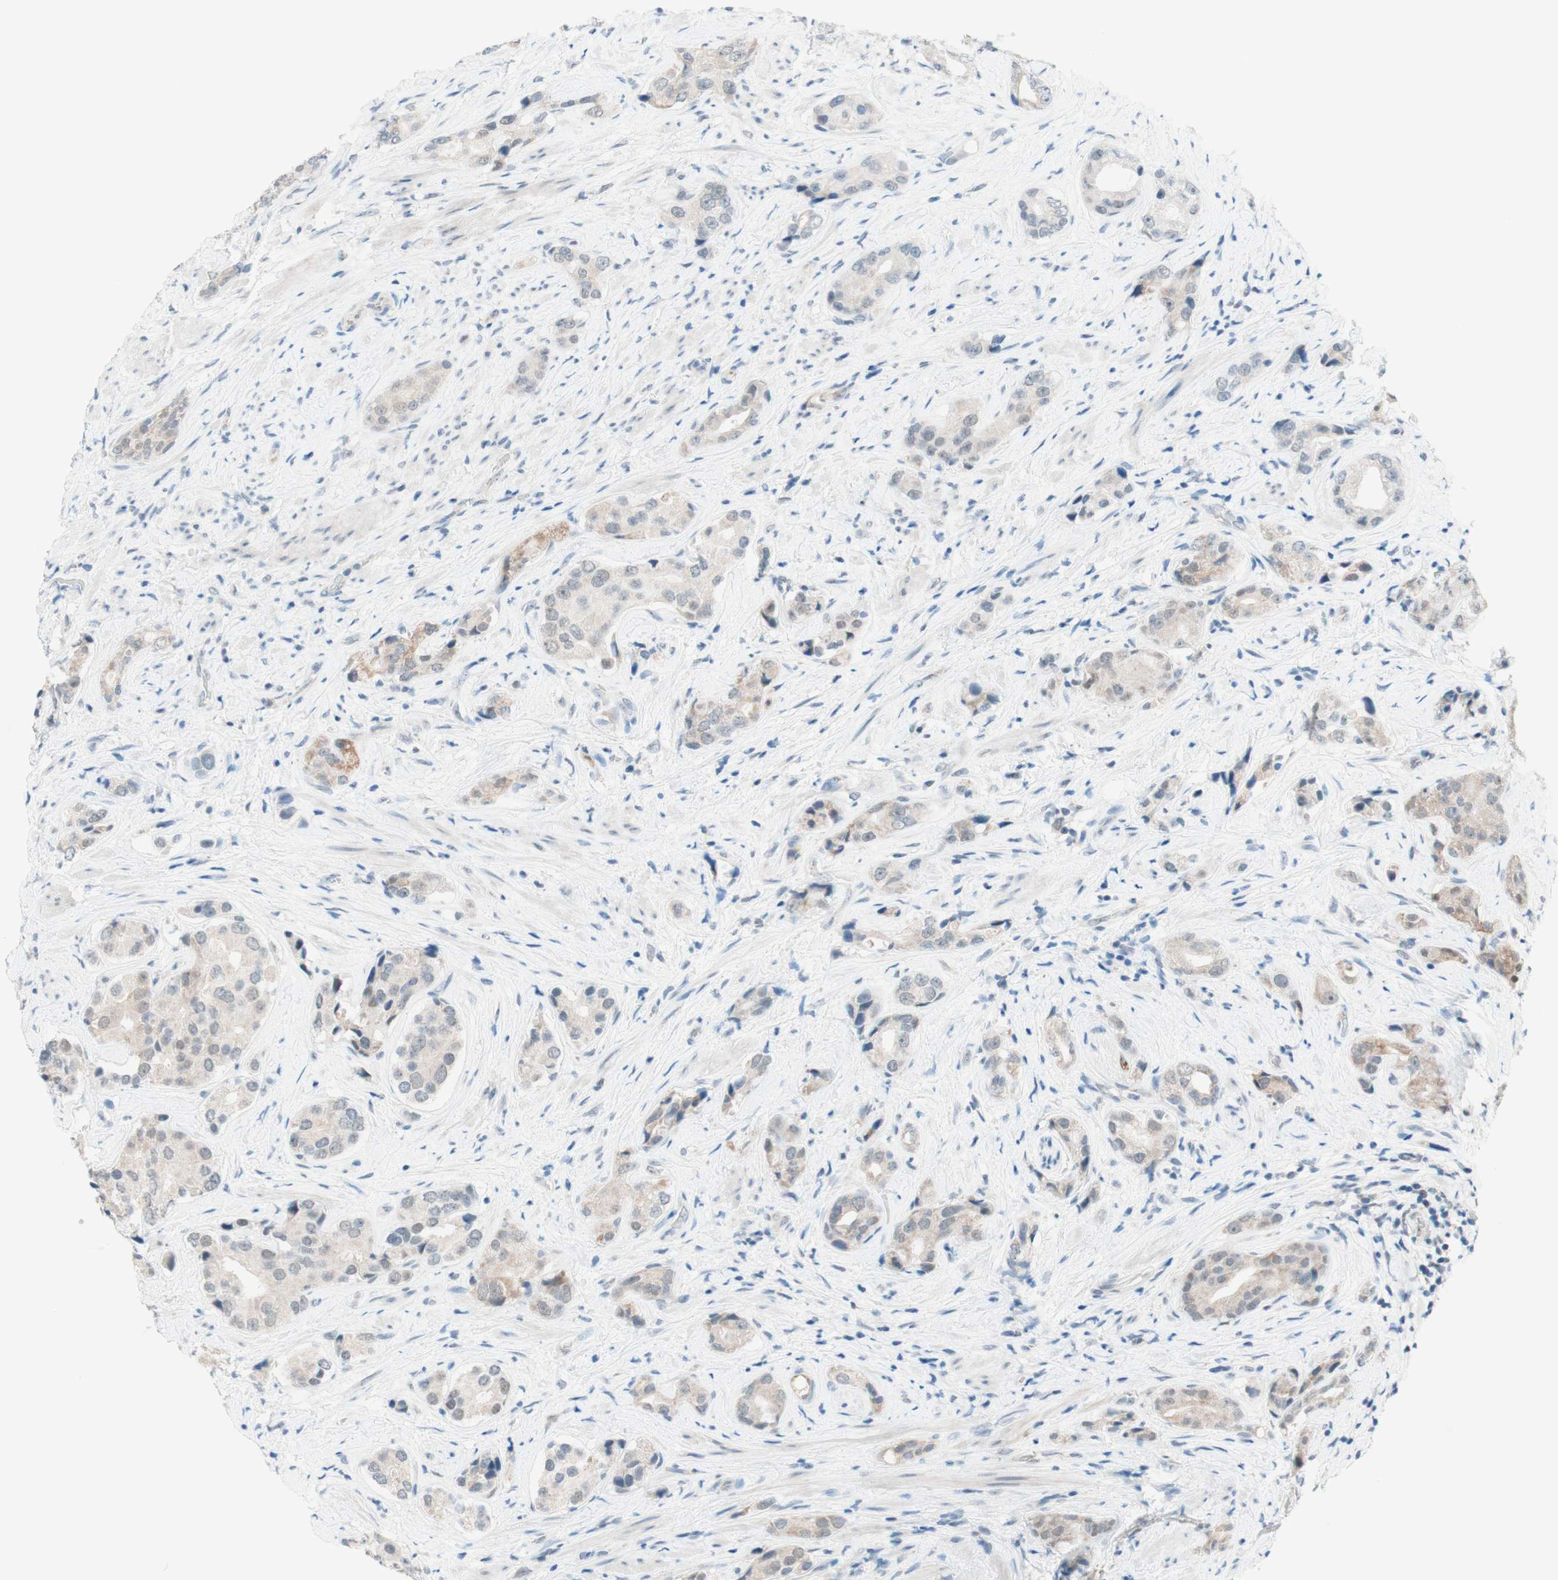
{"staining": {"intensity": "weak", "quantity": "<25%", "location": "cytoplasmic/membranous"}, "tissue": "prostate cancer", "cell_type": "Tumor cells", "image_type": "cancer", "snomed": [{"axis": "morphology", "description": "Adenocarcinoma, High grade"}, {"axis": "topography", "description": "Prostate"}], "caption": "Tumor cells show no significant expression in prostate cancer (adenocarcinoma (high-grade)).", "gene": "JPH1", "patient": {"sex": "male", "age": 71}}